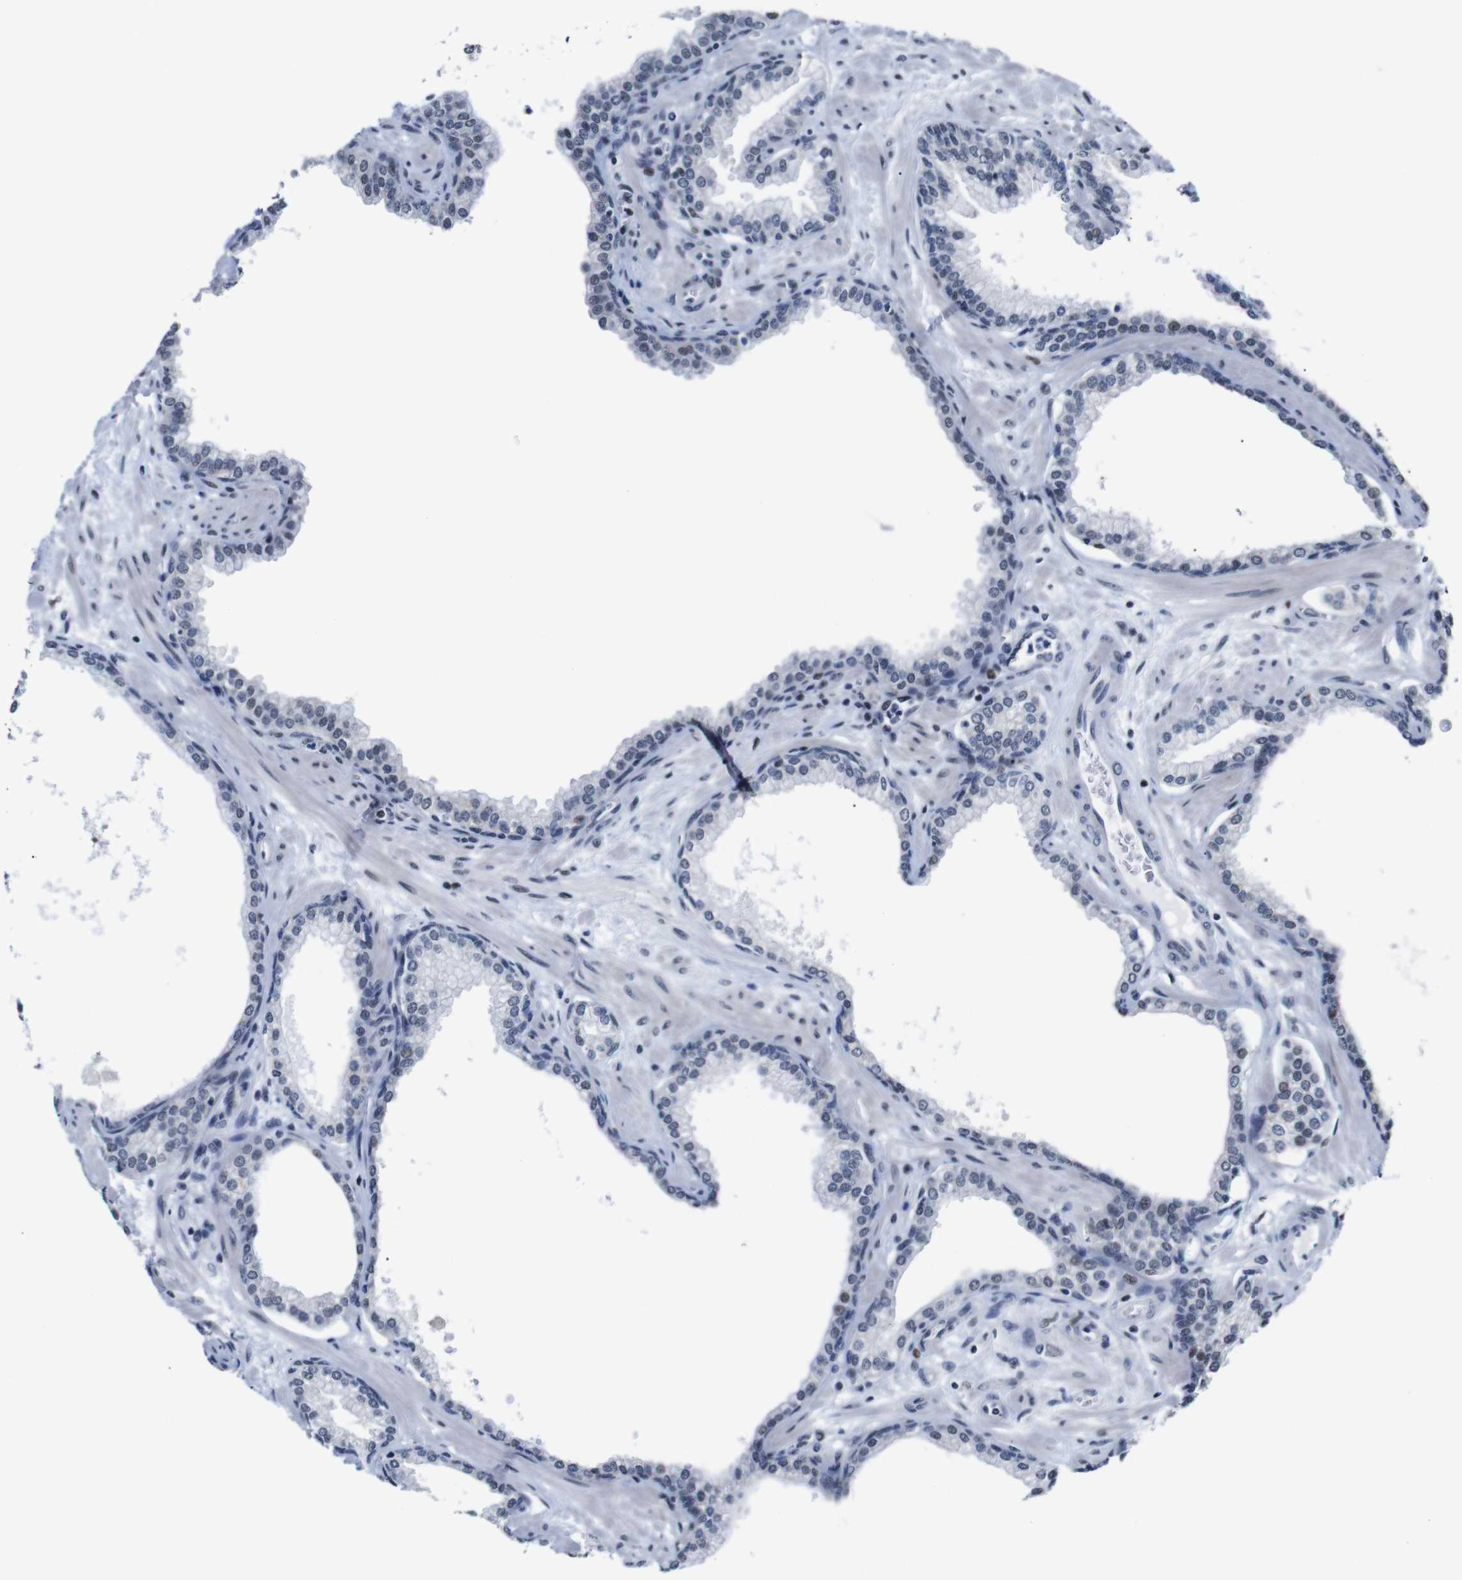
{"staining": {"intensity": "moderate", "quantity": "<25%", "location": "cytoplasmic/membranous,nuclear"}, "tissue": "prostate", "cell_type": "Glandular cells", "image_type": "normal", "snomed": [{"axis": "morphology", "description": "Normal tissue, NOS"}, {"axis": "morphology", "description": "Urothelial carcinoma, Low grade"}, {"axis": "topography", "description": "Urinary bladder"}, {"axis": "topography", "description": "Prostate"}], "caption": "Immunohistochemistry of benign prostate exhibits low levels of moderate cytoplasmic/membranous,nuclear positivity in about <25% of glandular cells. Using DAB (brown) and hematoxylin (blue) stains, captured at high magnification using brightfield microscopy.", "gene": "GATA6", "patient": {"sex": "male", "age": 60}}